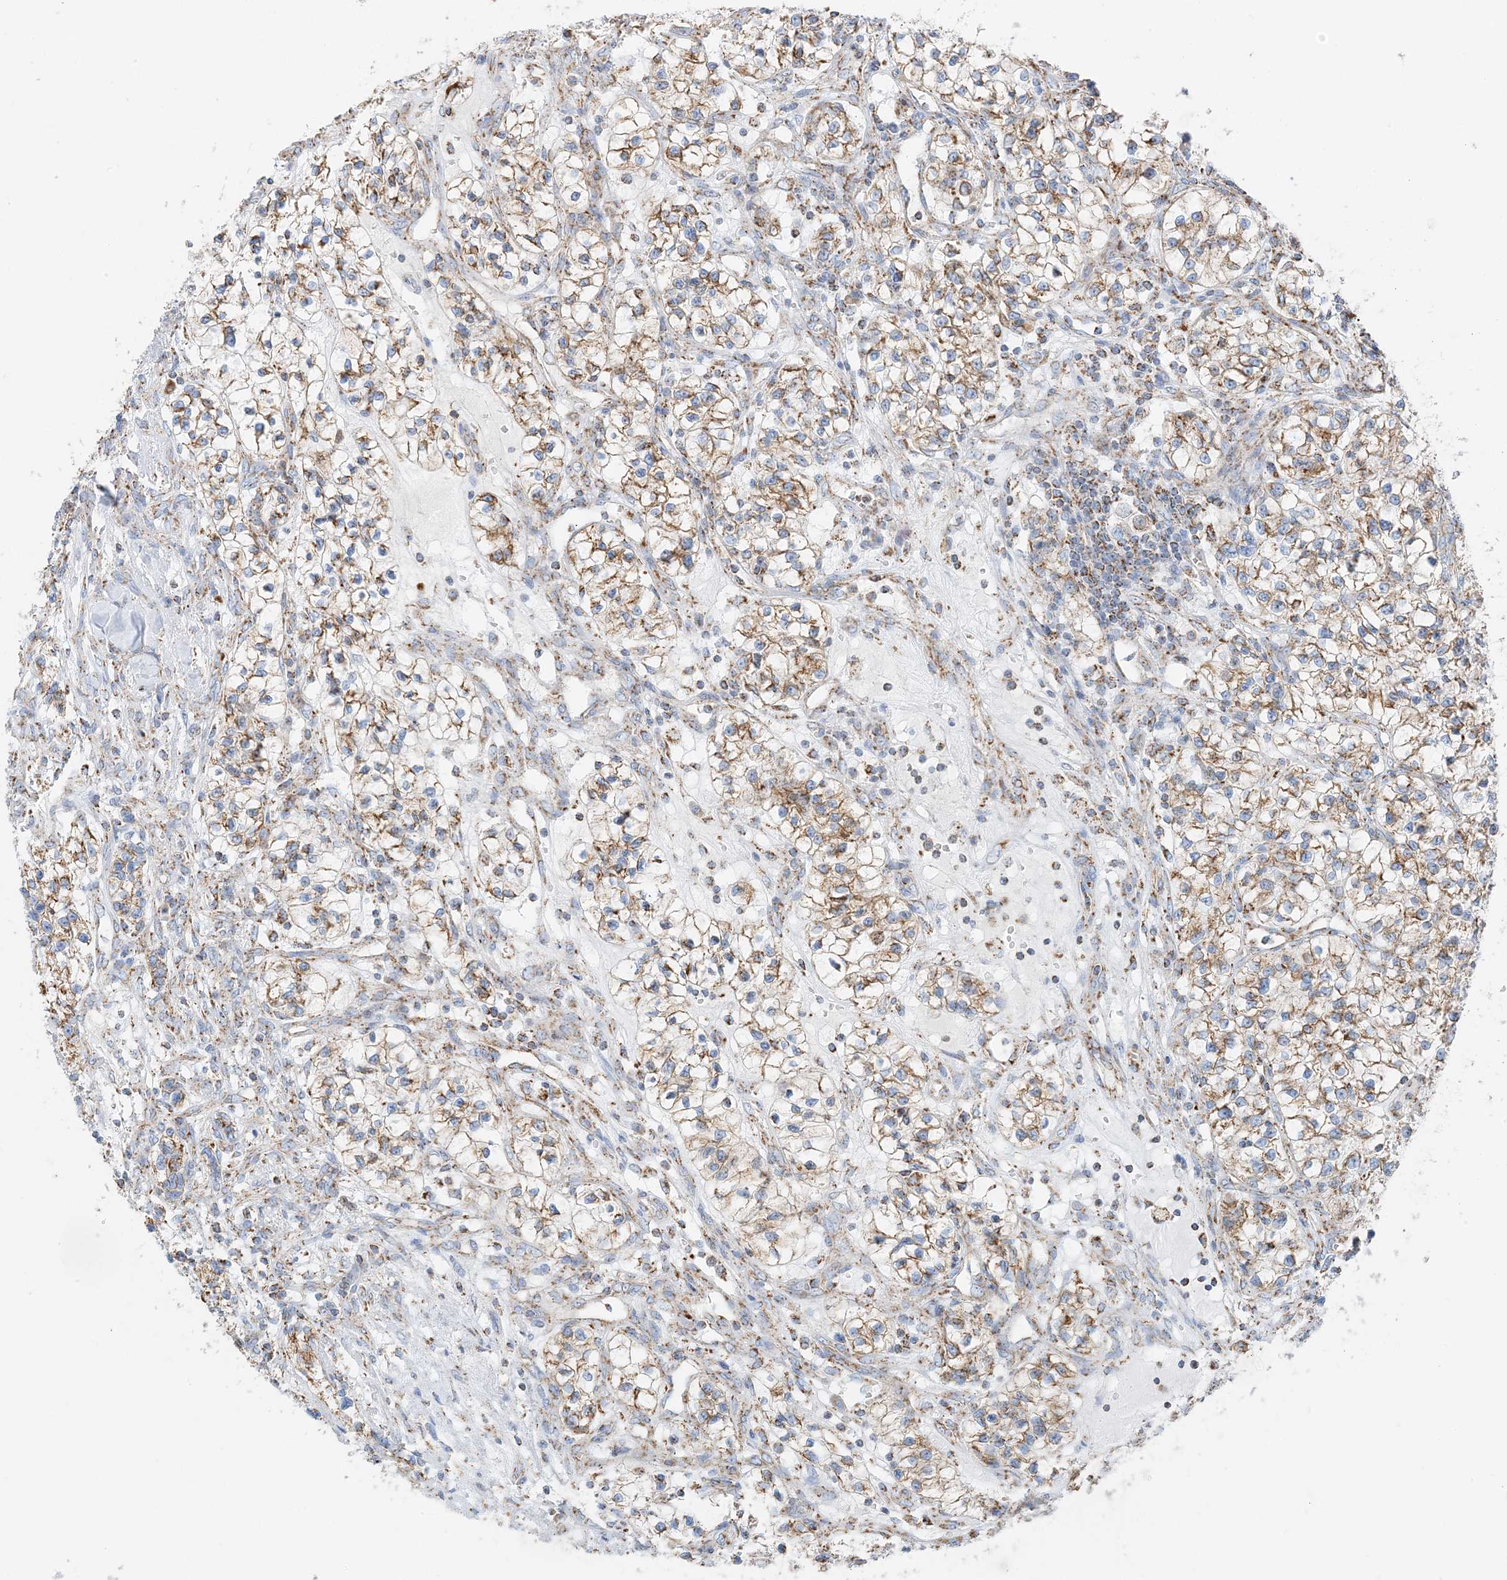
{"staining": {"intensity": "moderate", "quantity": ">75%", "location": "cytoplasmic/membranous"}, "tissue": "renal cancer", "cell_type": "Tumor cells", "image_type": "cancer", "snomed": [{"axis": "morphology", "description": "Adenocarcinoma, NOS"}, {"axis": "topography", "description": "Kidney"}], "caption": "Adenocarcinoma (renal) stained with a brown dye displays moderate cytoplasmic/membranous positive expression in about >75% of tumor cells.", "gene": "CAPN13", "patient": {"sex": "female", "age": 57}}